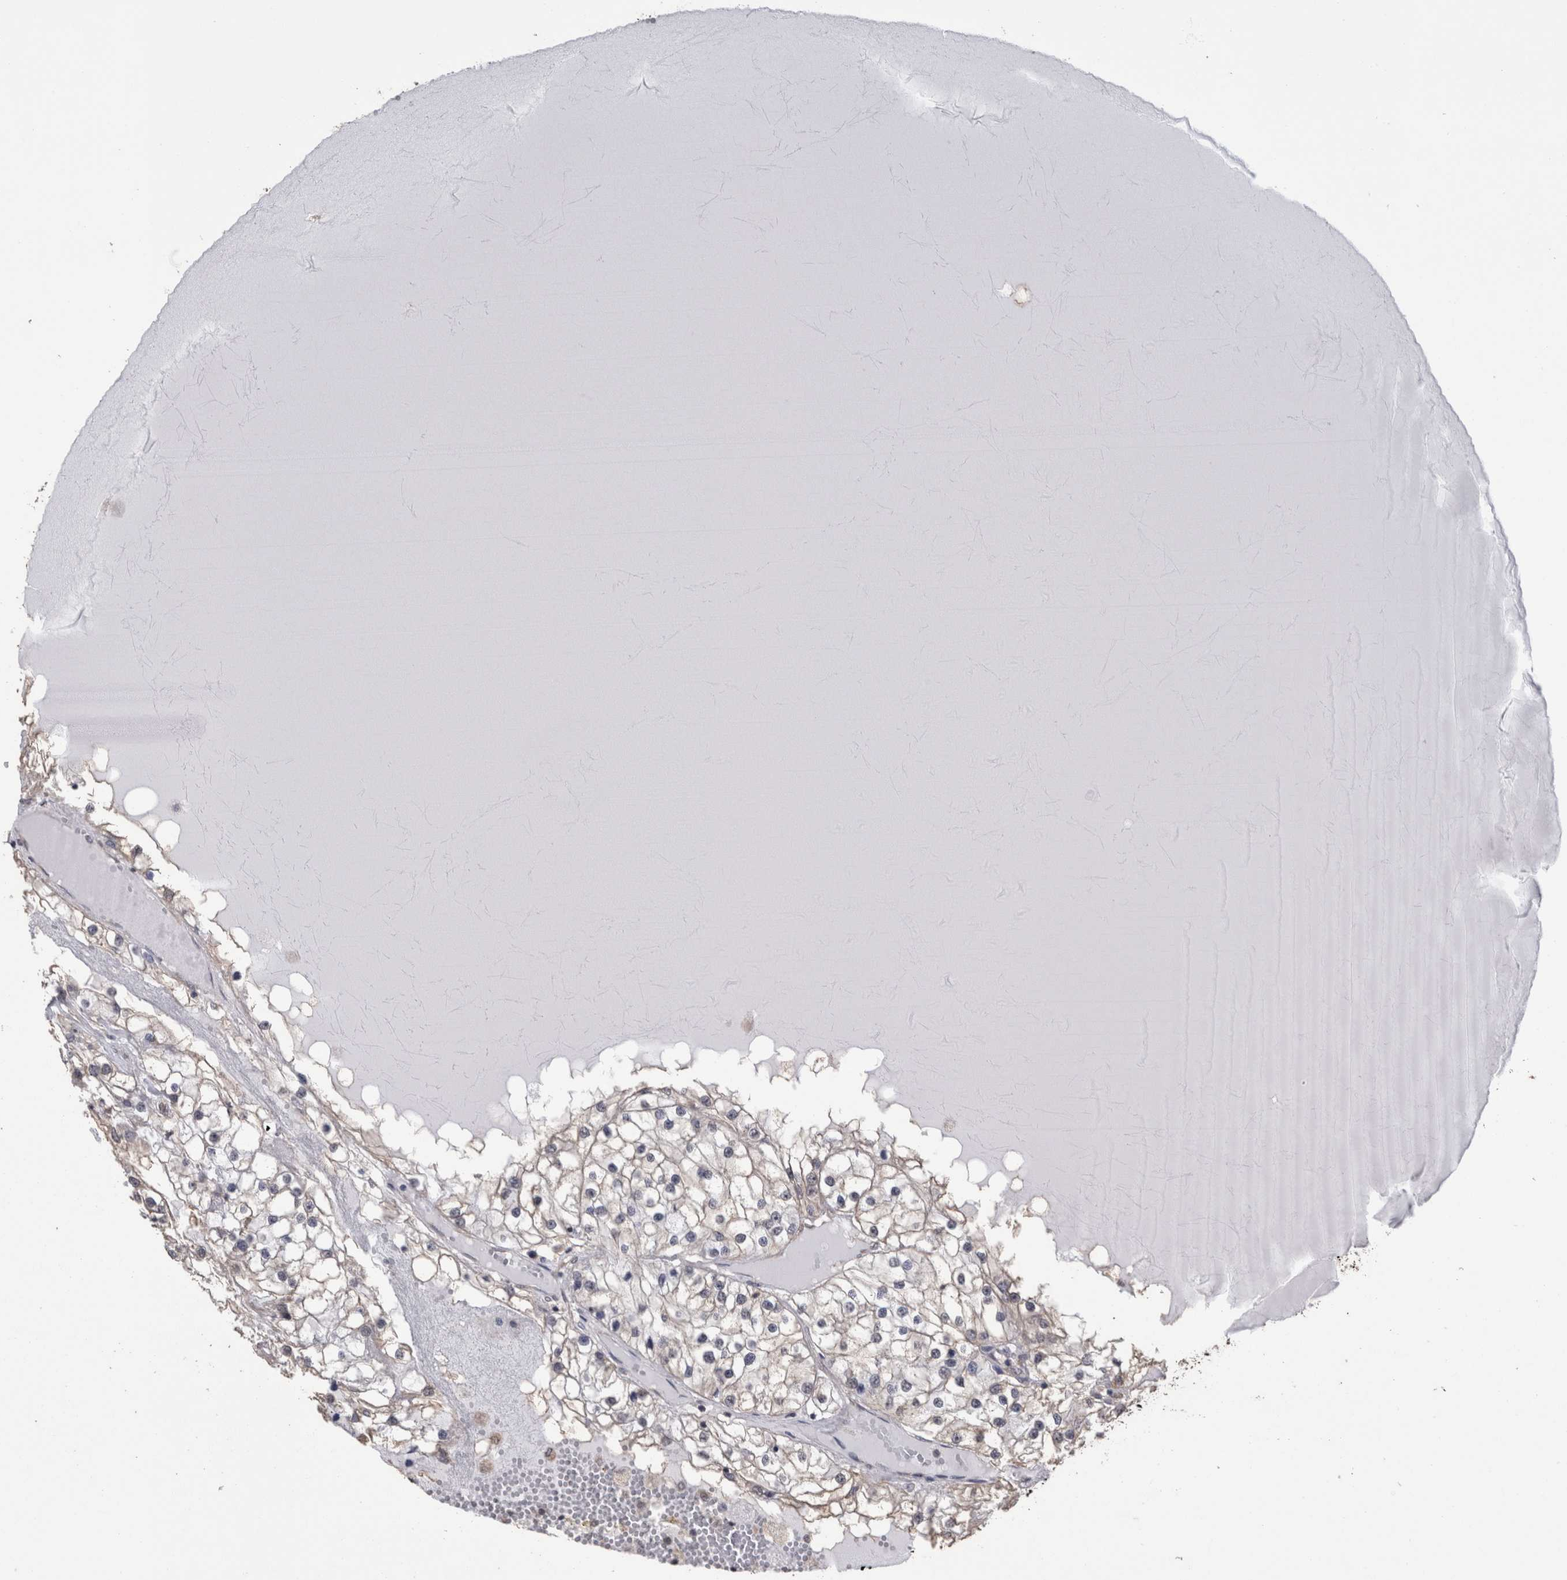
{"staining": {"intensity": "negative", "quantity": "none", "location": "none"}, "tissue": "renal cancer", "cell_type": "Tumor cells", "image_type": "cancer", "snomed": [{"axis": "morphology", "description": "Adenocarcinoma, NOS"}, {"axis": "topography", "description": "Kidney"}], "caption": "Immunohistochemical staining of human adenocarcinoma (renal) reveals no significant expression in tumor cells. (DAB (3,3'-diaminobenzidine) immunohistochemistry visualized using brightfield microscopy, high magnification).", "gene": "DDX6", "patient": {"sex": "male", "age": 68}}